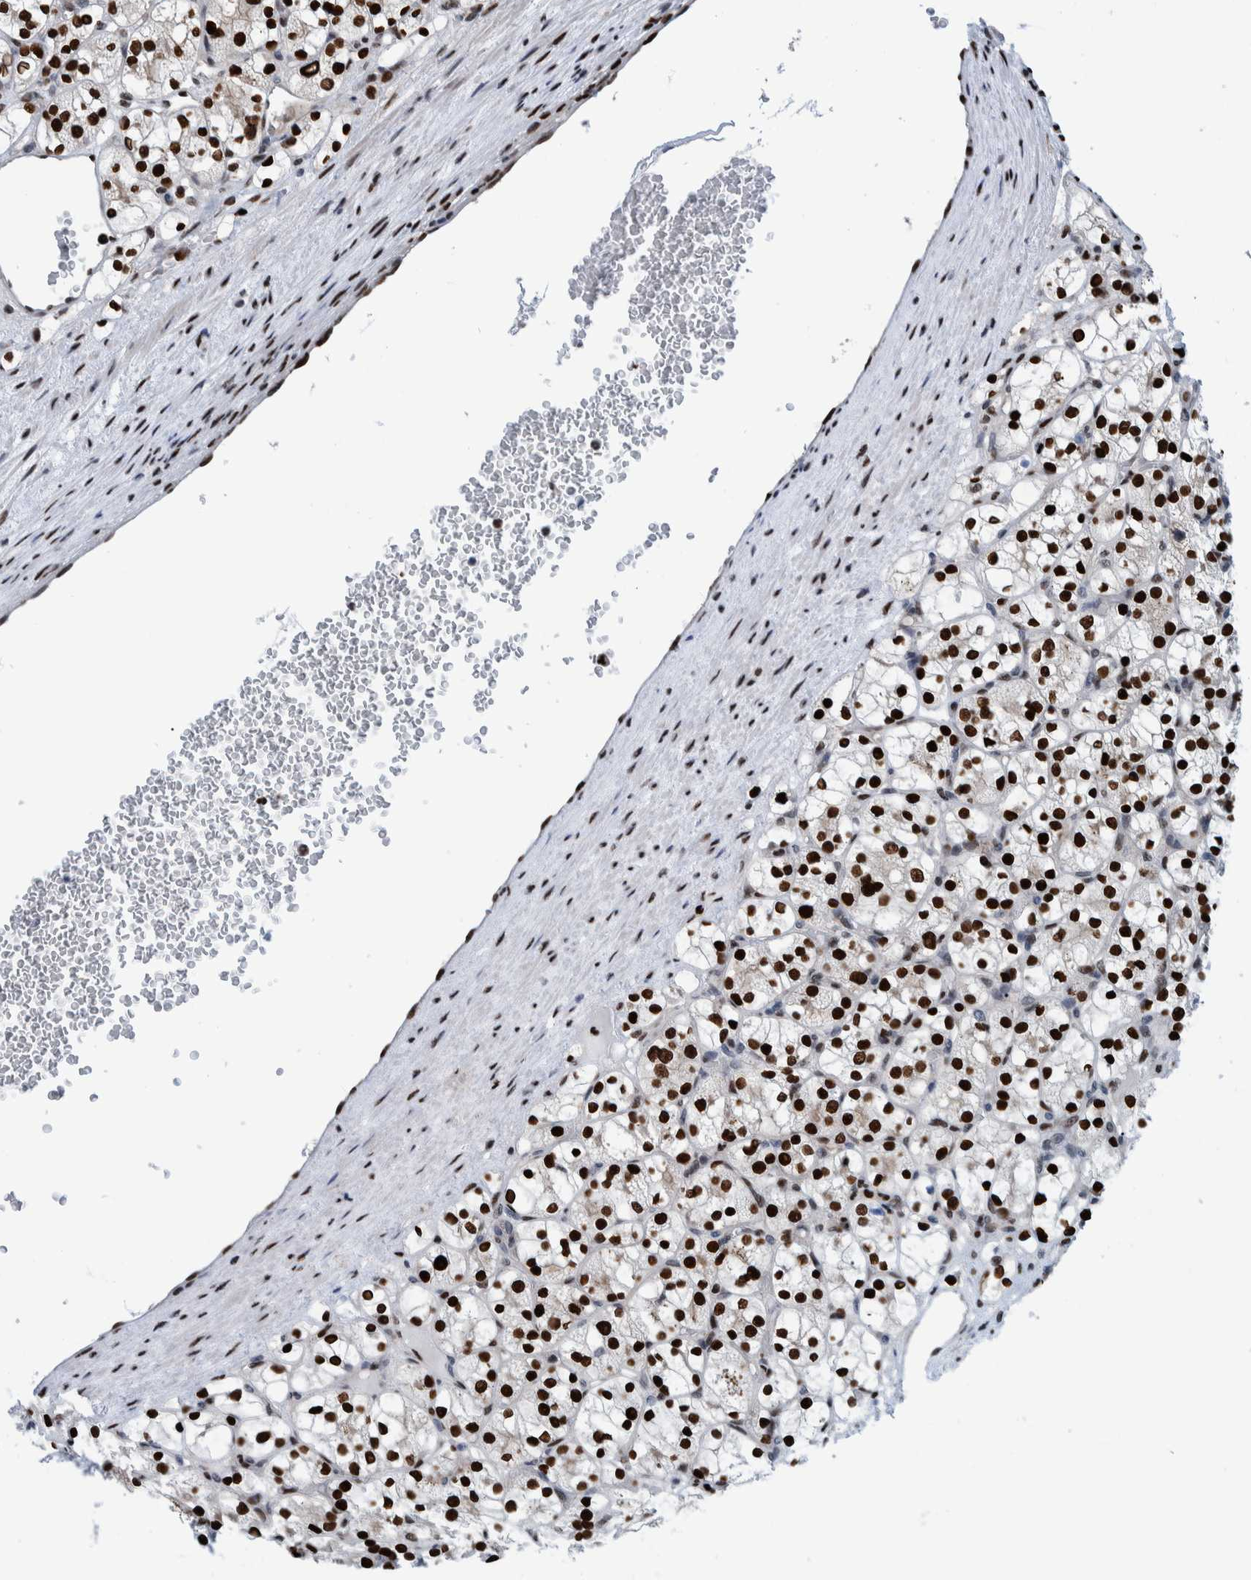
{"staining": {"intensity": "strong", "quantity": ">75%", "location": "nuclear"}, "tissue": "renal cancer", "cell_type": "Tumor cells", "image_type": "cancer", "snomed": [{"axis": "morphology", "description": "Adenocarcinoma, NOS"}, {"axis": "topography", "description": "Kidney"}], "caption": "Renal cancer (adenocarcinoma) stained with immunohistochemistry shows strong nuclear expression in approximately >75% of tumor cells.", "gene": "HEATR9", "patient": {"sex": "female", "age": 69}}